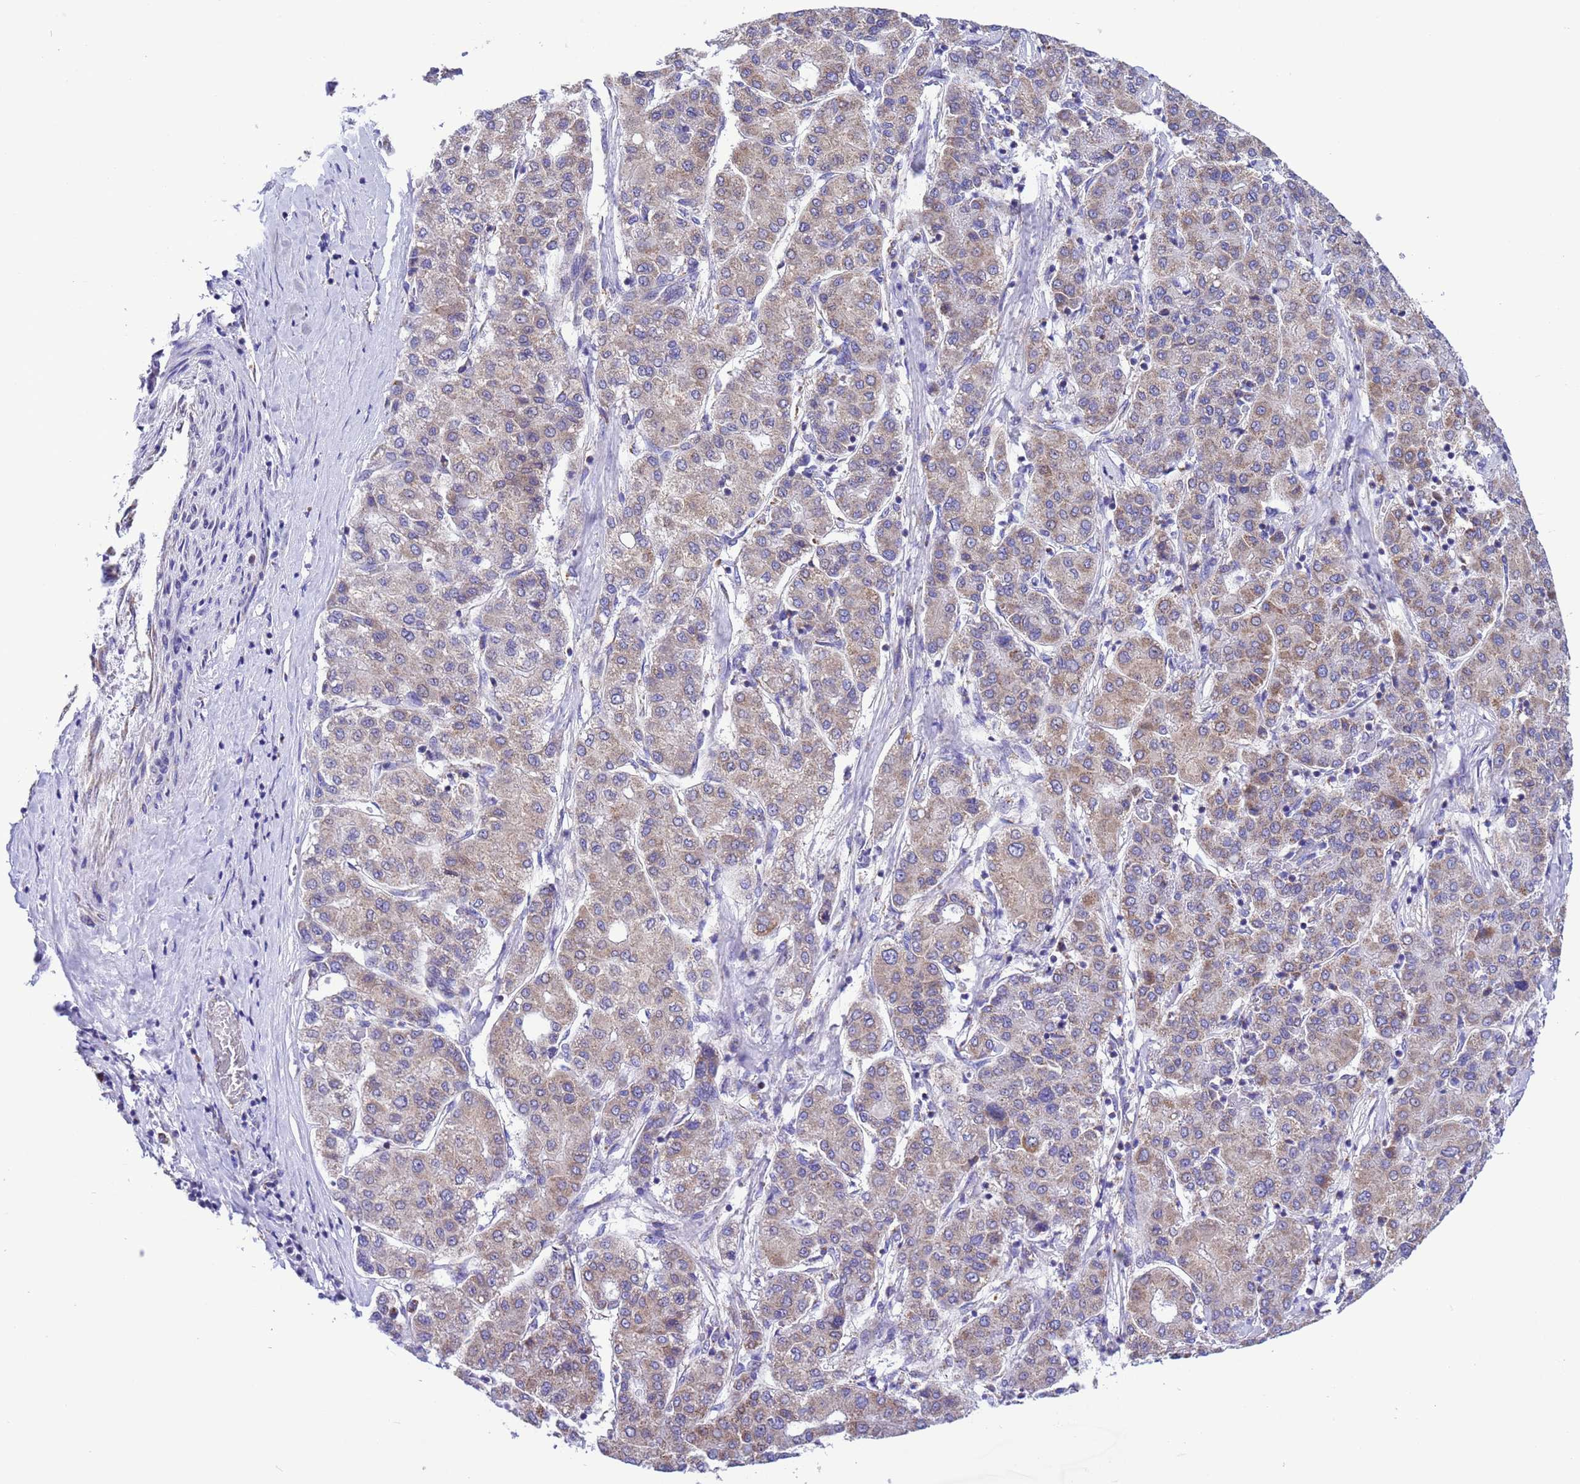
{"staining": {"intensity": "moderate", "quantity": "25%-75%", "location": "cytoplasmic/membranous"}, "tissue": "liver cancer", "cell_type": "Tumor cells", "image_type": "cancer", "snomed": [{"axis": "morphology", "description": "Carcinoma, Hepatocellular, NOS"}, {"axis": "topography", "description": "Liver"}], "caption": "Liver cancer was stained to show a protein in brown. There is medium levels of moderate cytoplasmic/membranous positivity in about 25%-75% of tumor cells. The staining was performed using DAB, with brown indicating positive protein expression. Nuclei are stained blue with hematoxylin.", "gene": "CCDC191", "patient": {"sex": "male", "age": 65}}